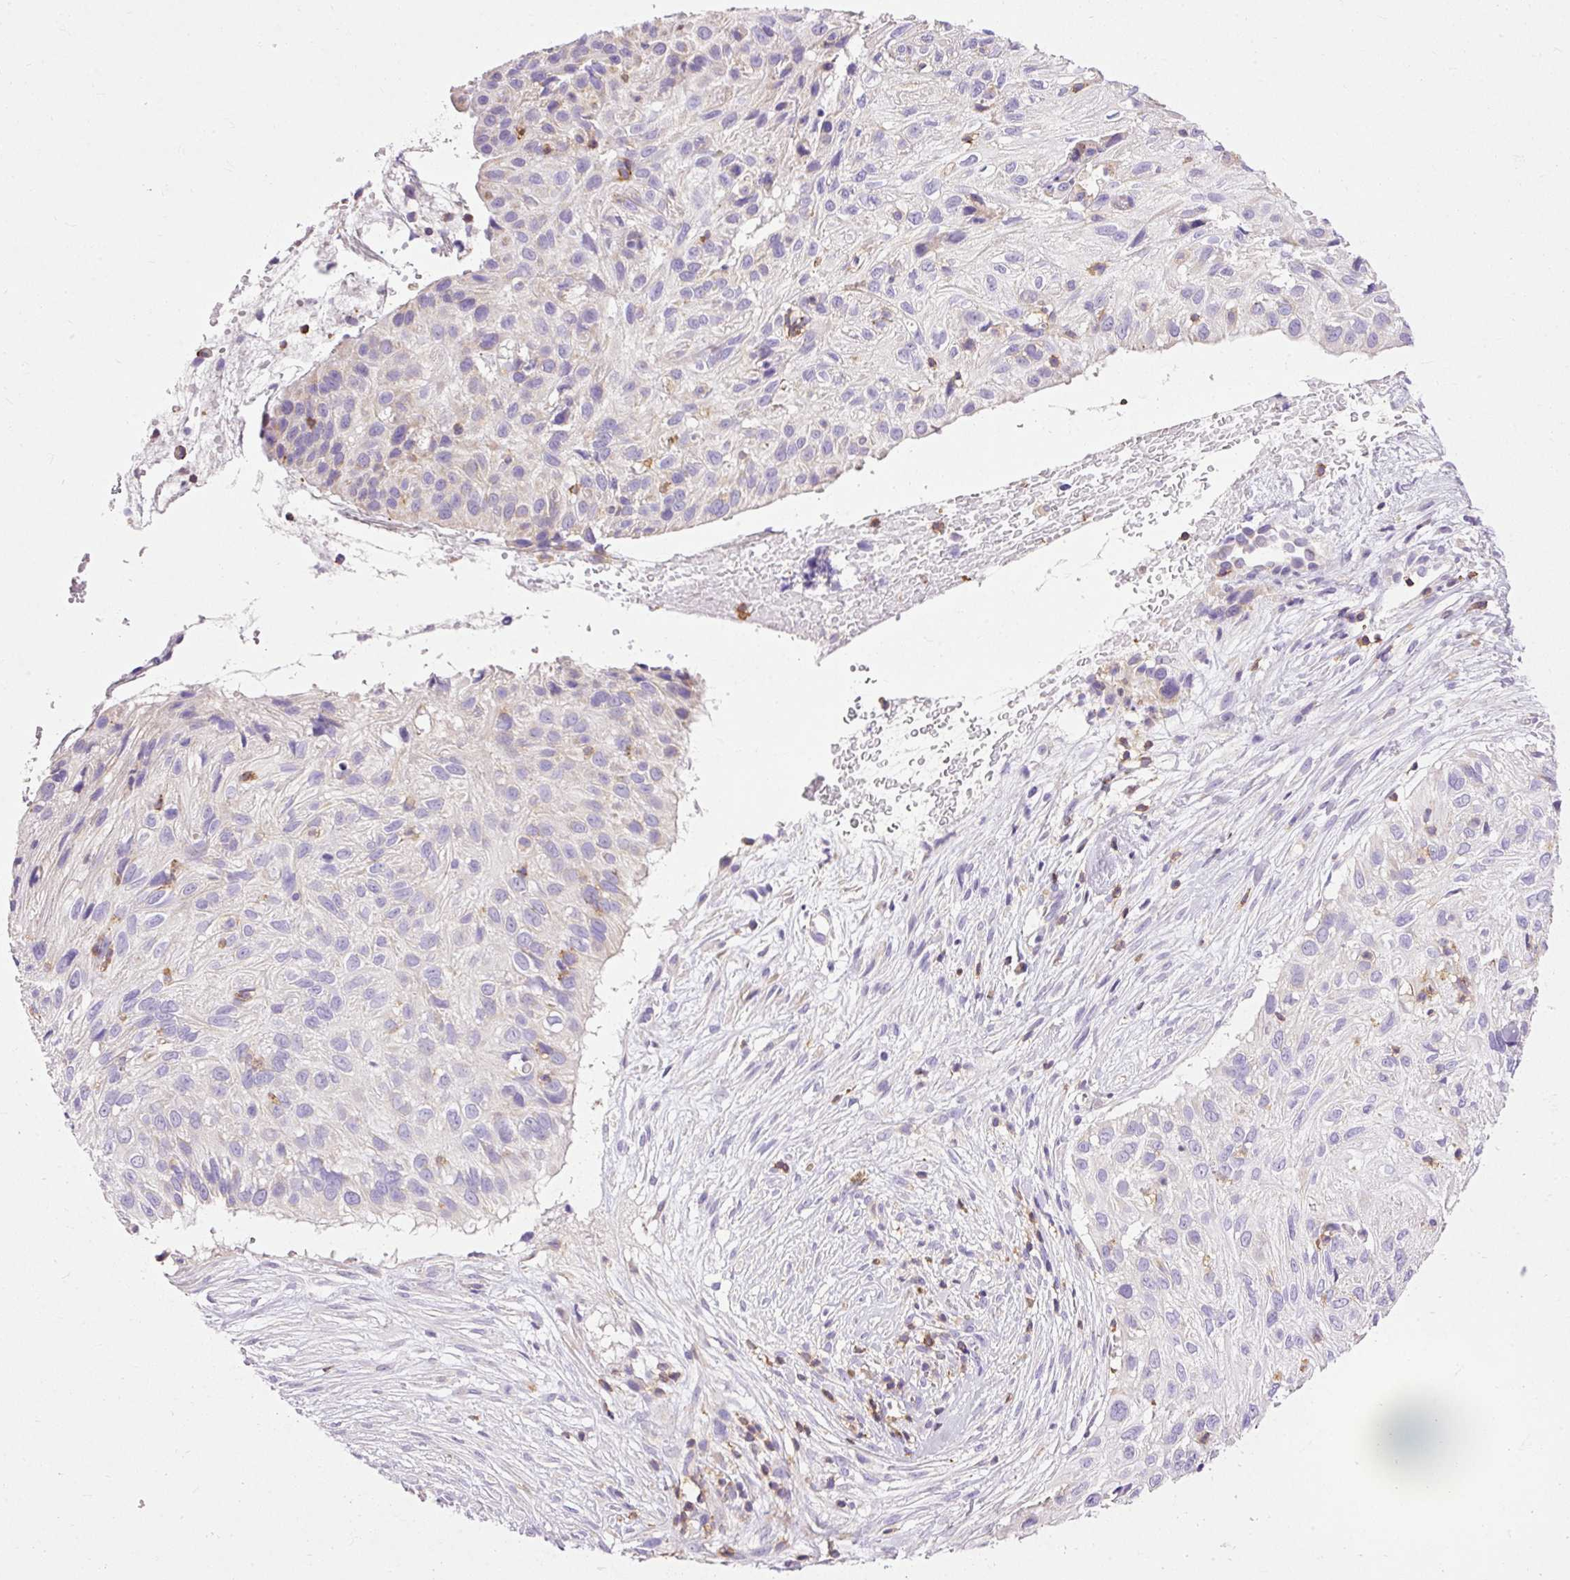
{"staining": {"intensity": "negative", "quantity": "none", "location": "none"}, "tissue": "skin cancer", "cell_type": "Tumor cells", "image_type": "cancer", "snomed": [{"axis": "morphology", "description": "Squamous cell carcinoma, NOS"}, {"axis": "topography", "description": "Skin"}], "caption": "The histopathology image shows no staining of tumor cells in skin cancer.", "gene": "IMMT", "patient": {"sex": "male", "age": 82}}